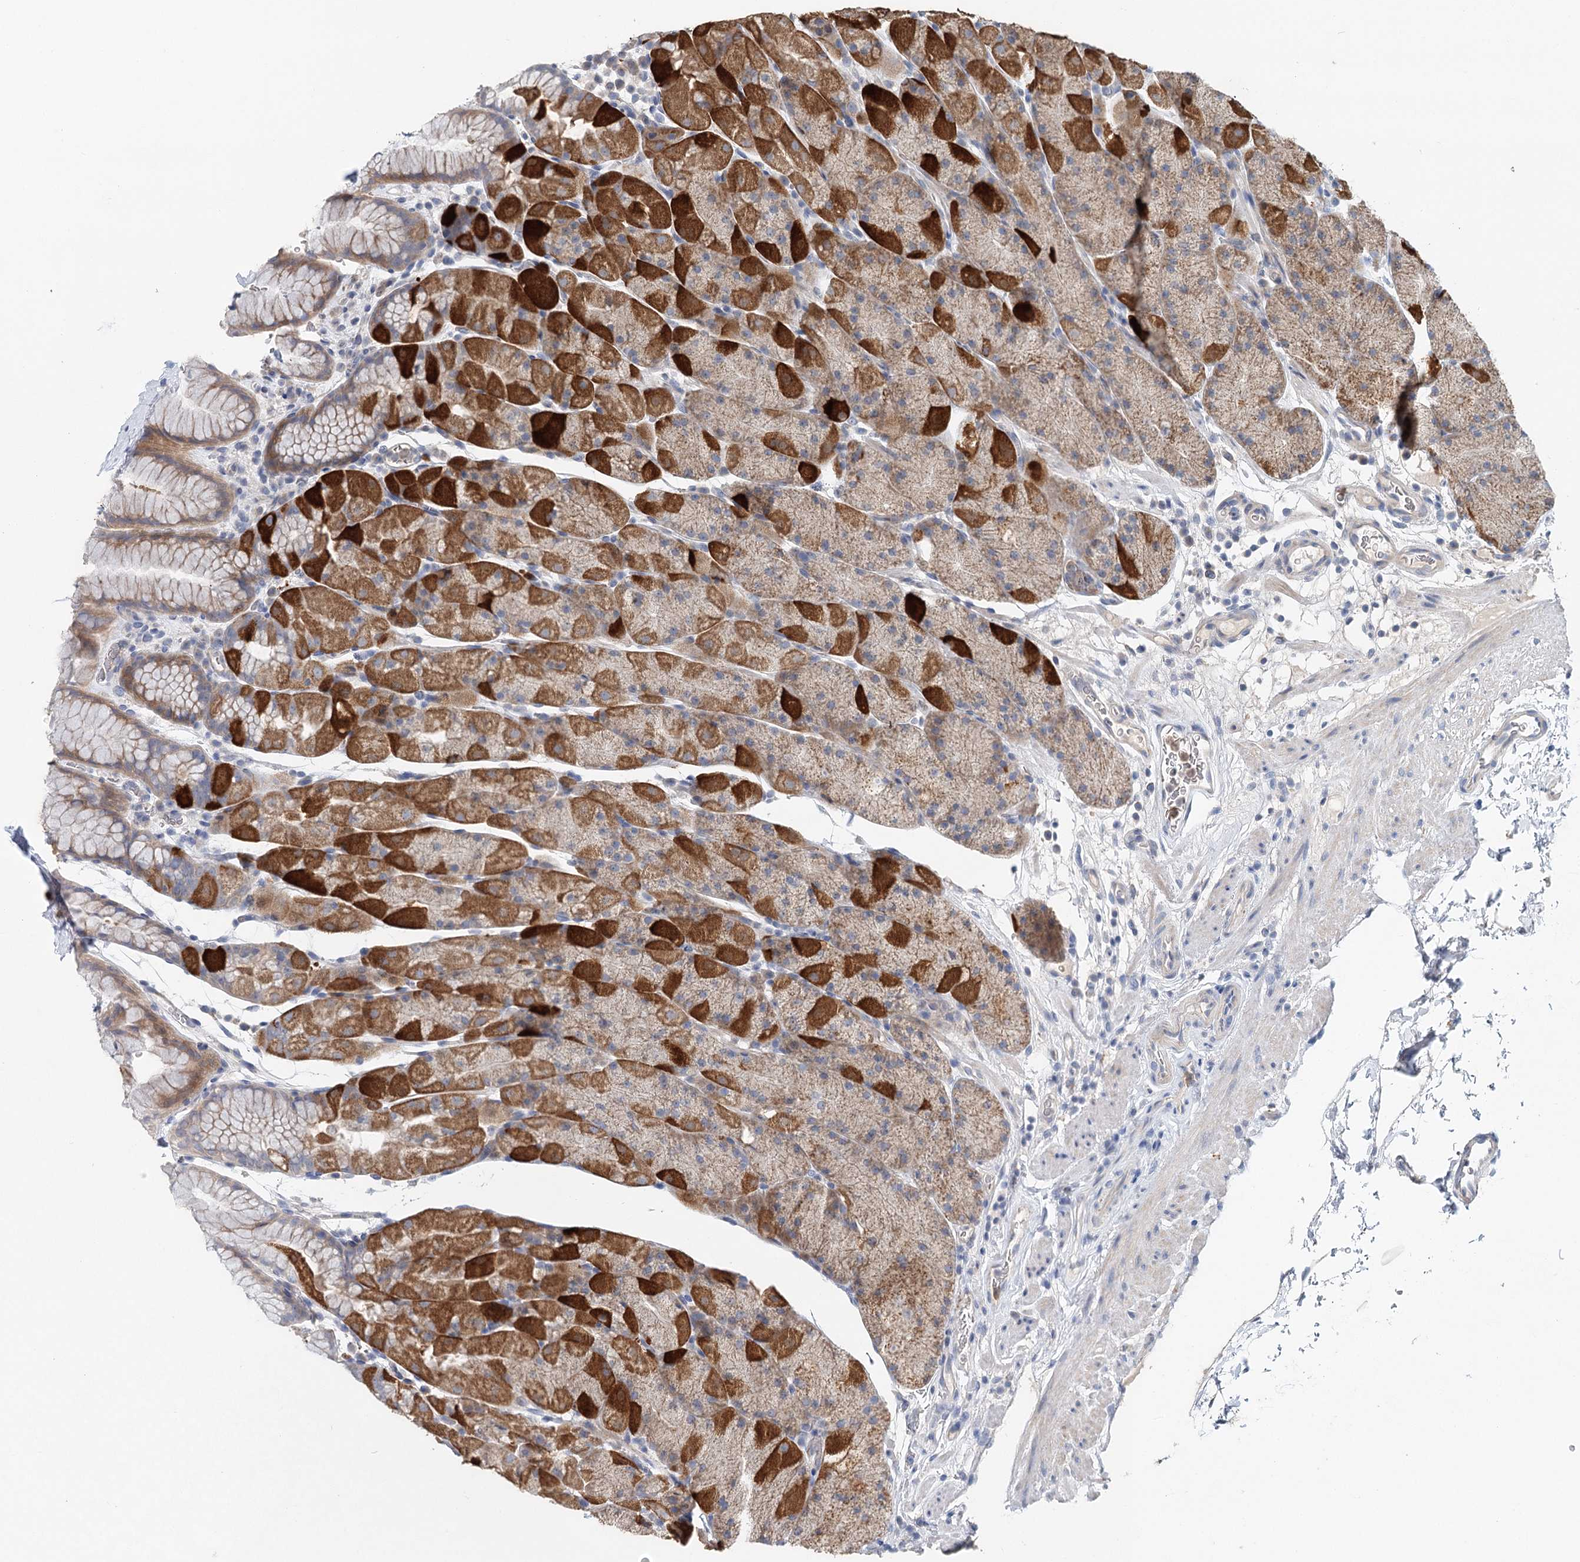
{"staining": {"intensity": "strong", "quantity": "25%-75%", "location": "cytoplasmic/membranous"}, "tissue": "stomach", "cell_type": "Glandular cells", "image_type": "normal", "snomed": [{"axis": "morphology", "description": "Normal tissue, NOS"}, {"axis": "topography", "description": "Stomach, upper"}, {"axis": "topography", "description": "Stomach, lower"}], "caption": "Immunohistochemistry (IHC) staining of unremarkable stomach, which displays high levels of strong cytoplasmic/membranous staining in approximately 25%-75% of glandular cells indicating strong cytoplasmic/membranous protein expression. The staining was performed using DAB (3,3'-diaminobenzidine) (brown) for protein detection and nuclei were counterstained in hematoxylin (blue).", "gene": "MYL6B", "patient": {"sex": "male", "age": 67}}